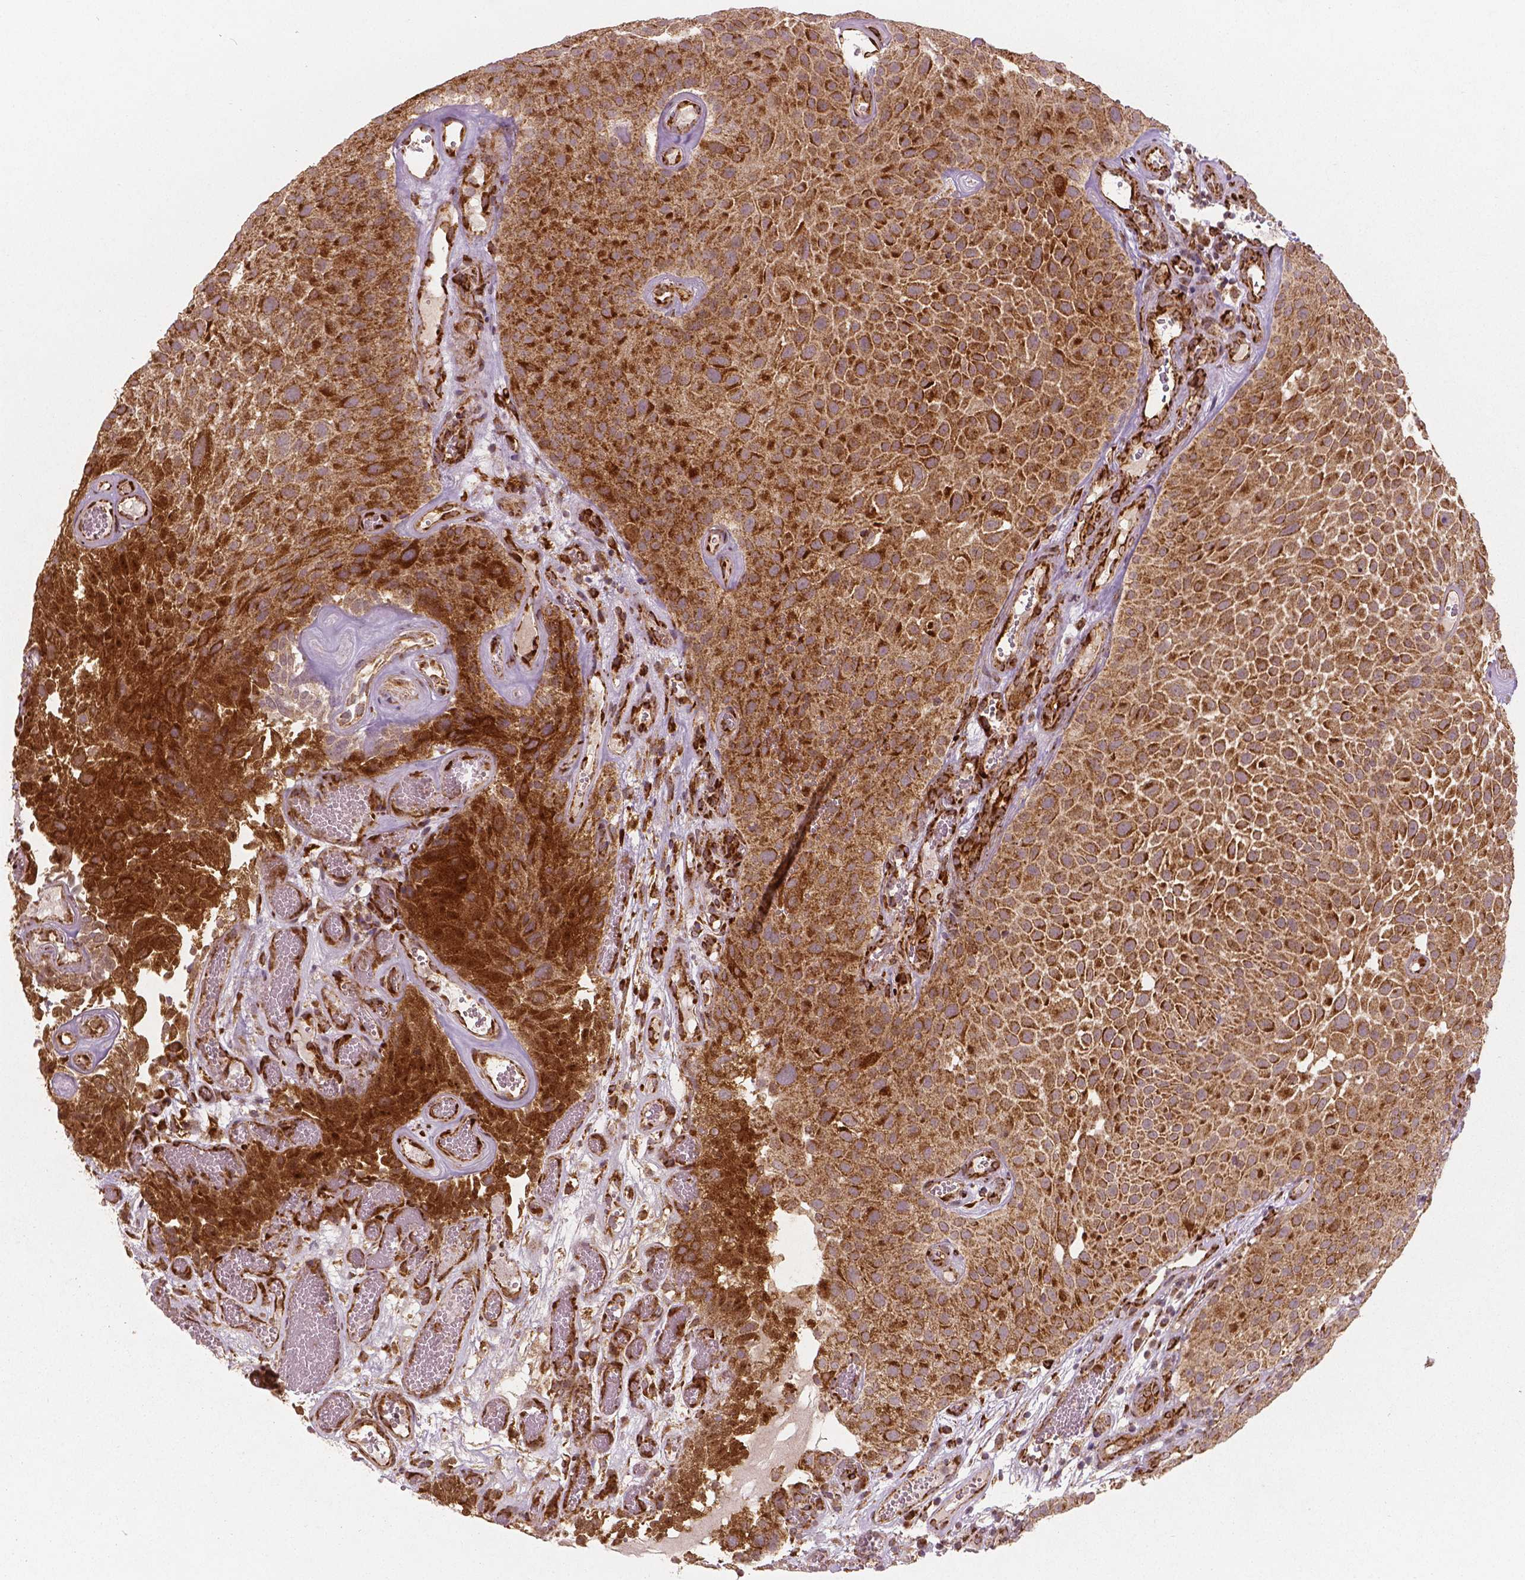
{"staining": {"intensity": "strong", "quantity": ">75%", "location": "cytoplasmic/membranous"}, "tissue": "urothelial cancer", "cell_type": "Tumor cells", "image_type": "cancer", "snomed": [{"axis": "morphology", "description": "Urothelial carcinoma, Low grade"}, {"axis": "topography", "description": "Urinary bladder"}], "caption": "Immunohistochemistry (IHC) staining of urothelial cancer, which reveals high levels of strong cytoplasmic/membranous positivity in approximately >75% of tumor cells indicating strong cytoplasmic/membranous protein staining. The staining was performed using DAB (brown) for protein detection and nuclei were counterstained in hematoxylin (blue).", "gene": "PGAM5", "patient": {"sex": "male", "age": 72}}